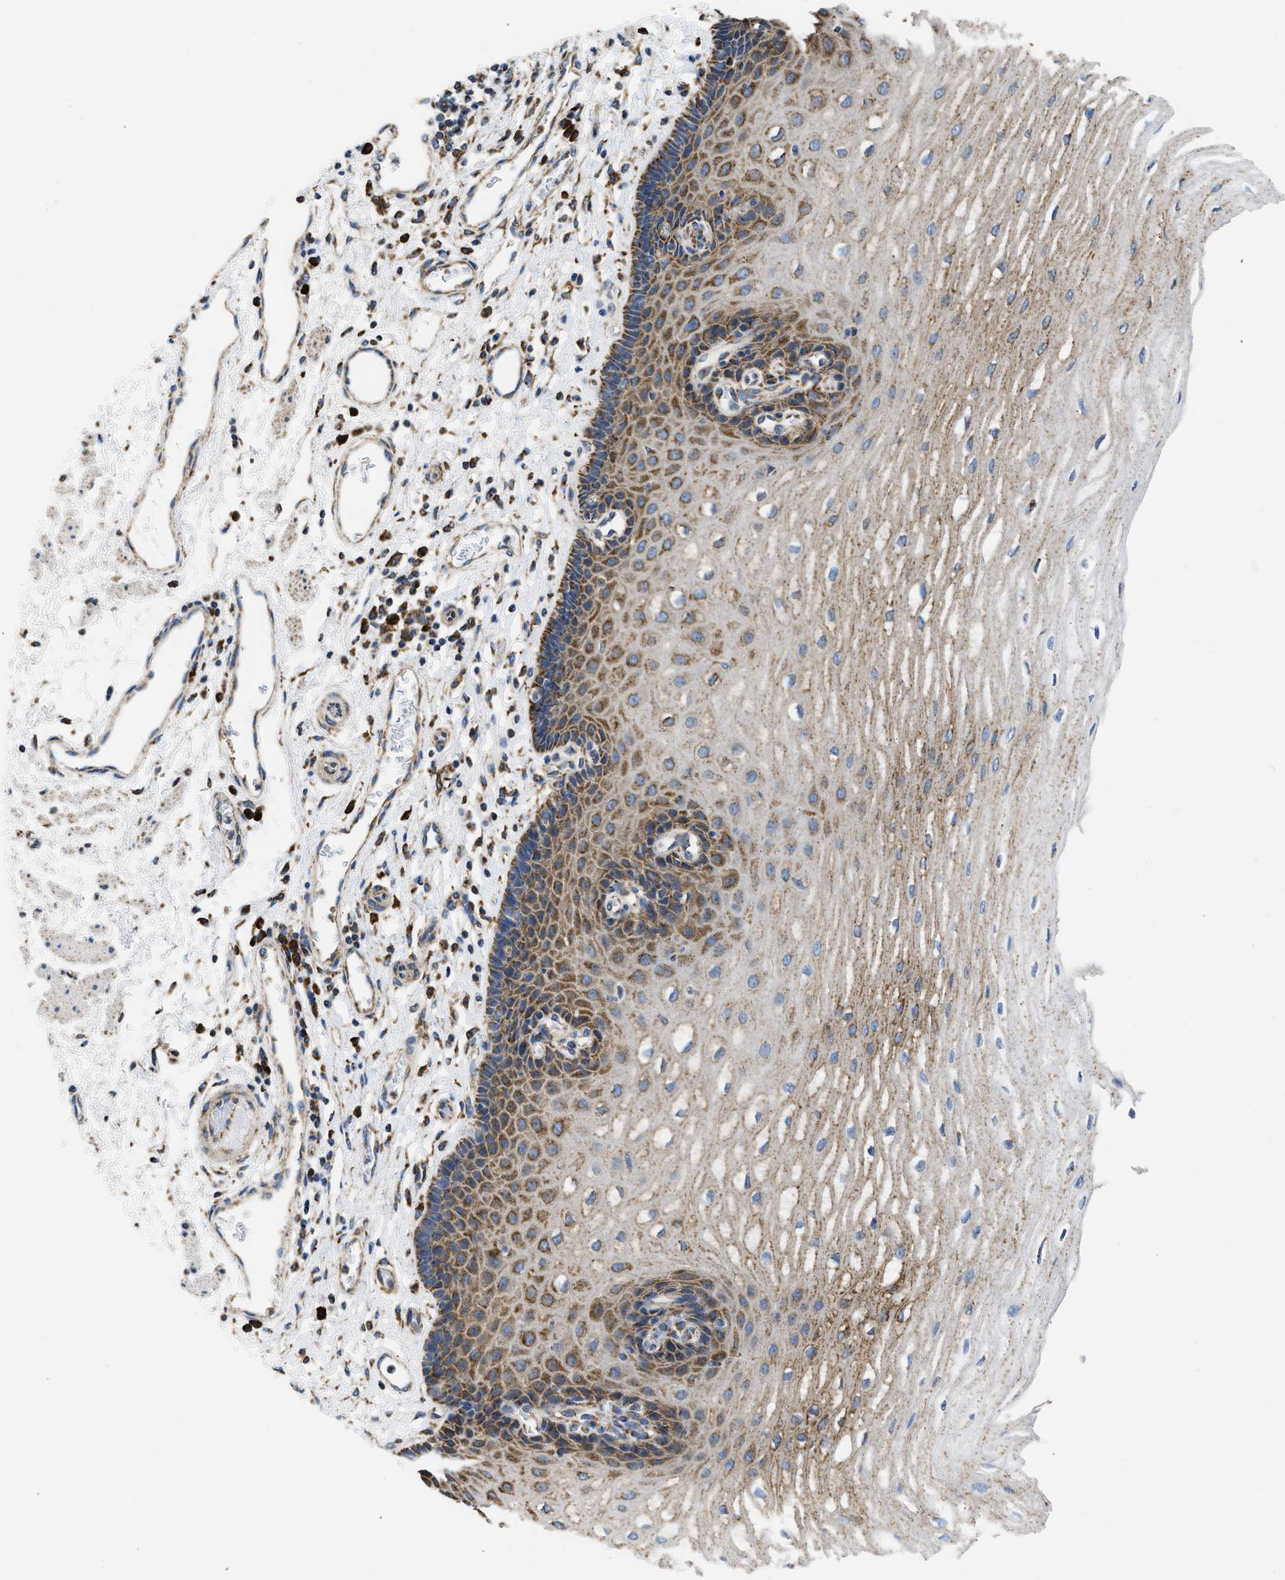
{"staining": {"intensity": "moderate", "quantity": ">75%", "location": "cytoplasmic/membranous"}, "tissue": "esophagus", "cell_type": "Squamous epithelial cells", "image_type": "normal", "snomed": [{"axis": "morphology", "description": "Normal tissue, NOS"}, {"axis": "topography", "description": "Esophagus"}], "caption": "Brown immunohistochemical staining in unremarkable human esophagus reveals moderate cytoplasmic/membranous expression in about >75% of squamous epithelial cells. (brown staining indicates protein expression, while blue staining denotes nuclei).", "gene": "CYCS", "patient": {"sex": "male", "age": 54}}